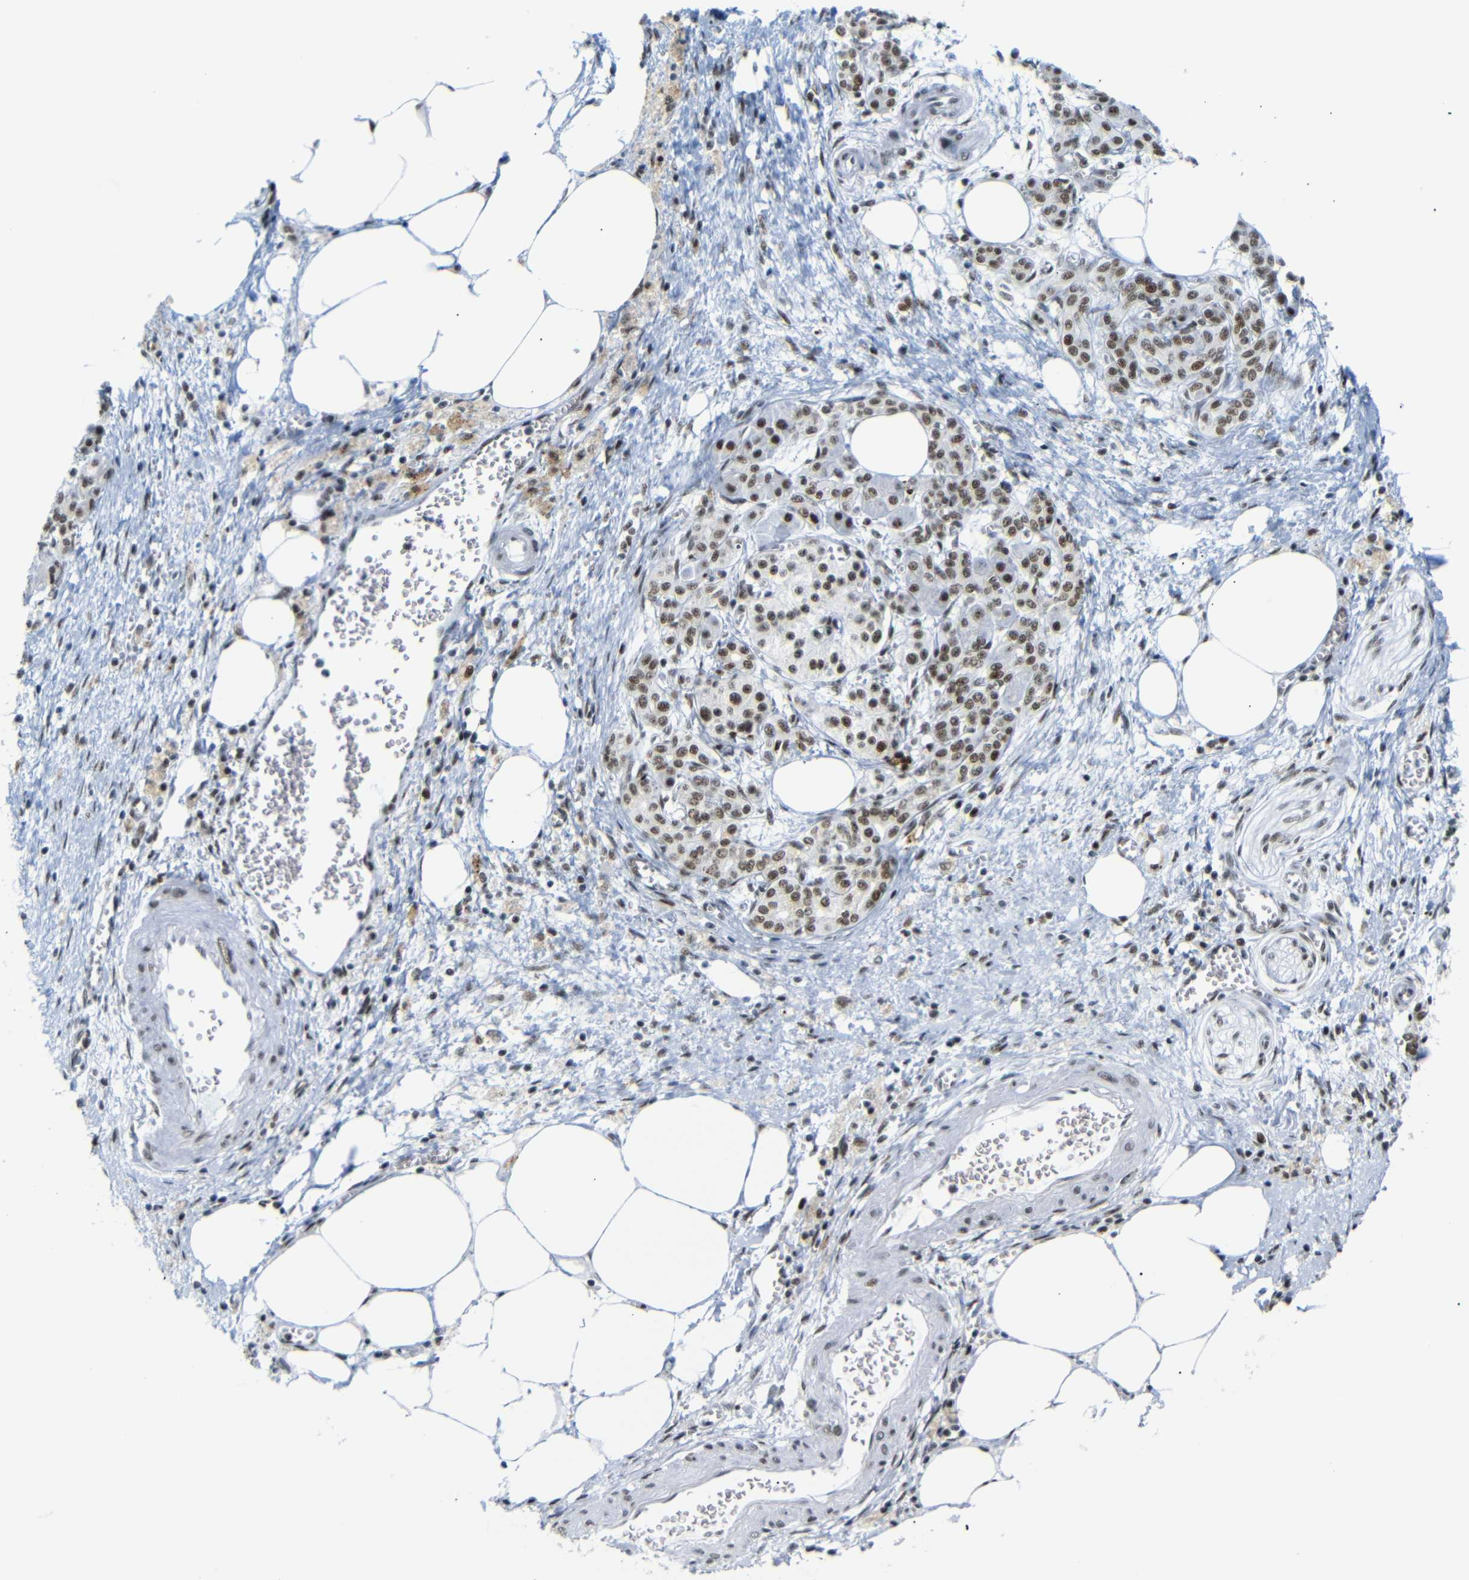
{"staining": {"intensity": "moderate", "quantity": ">75%", "location": "nuclear"}, "tissue": "pancreatic cancer", "cell_type": "Tumor cells", "image_type": "cancer", "snomed": [{"axis": "morphology", "description": "Adenocarcinoma, NOS"}, {"axis": "topography", "description": "Pancreas"}], "caption": "Adenocarcinoma (pancreatic) stained with DAB immunohistochemistry shows medium levels of moderate nuclear expression in about >75% of tumor cells. The staining was performed using DAB to visualize the protein expression in brown, while the nuclei were stained in blue with hematoxylin (Magnification: 20x).", "gene": "TRA2B", "patient": {"sex": "female", "age": 70}}